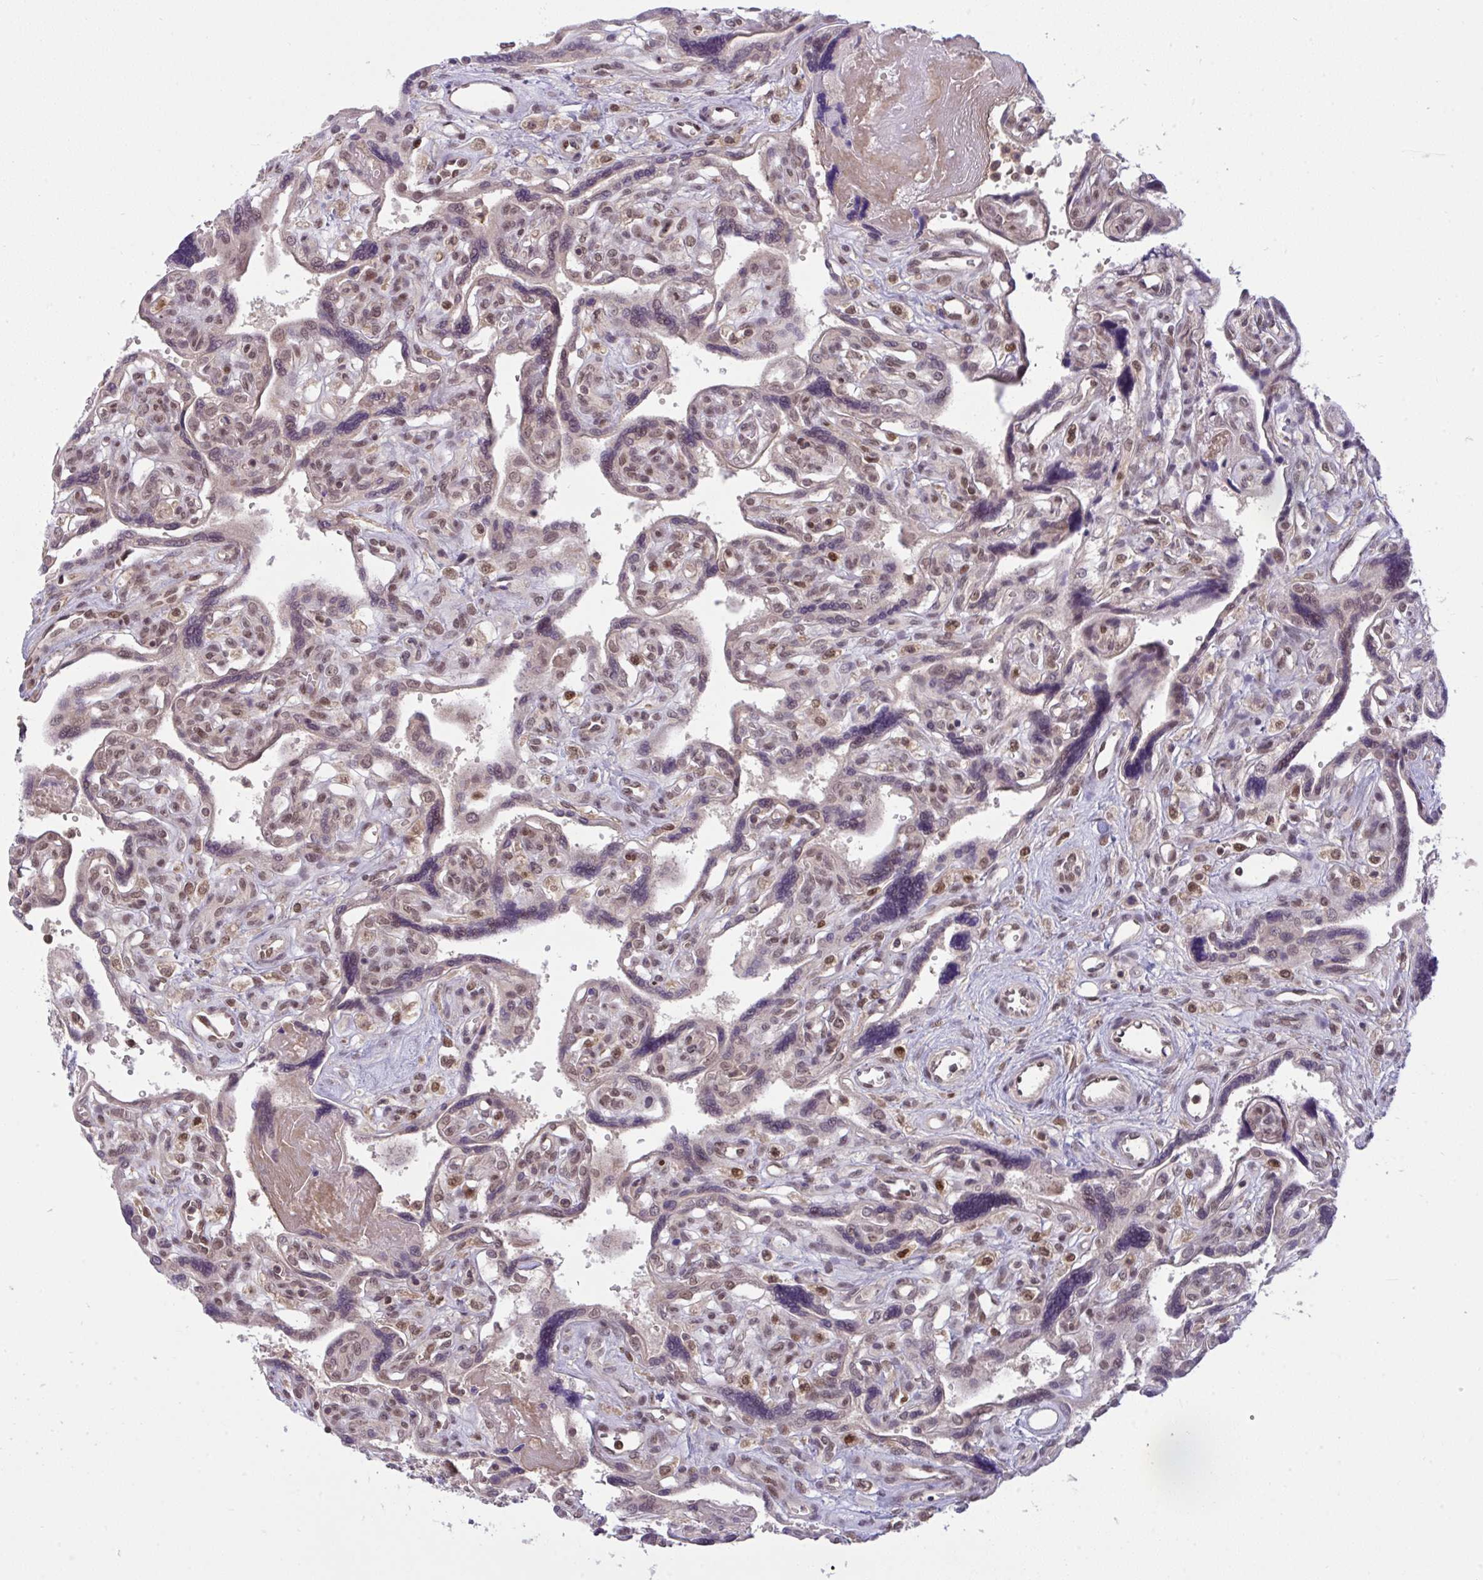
{"staining": {"intensity": "moderate", "quantity": ">75%", "location": "nuclear"}, "tissue": "placenta", "cell_type": "Trophoblastic cells", "image_type": "normal", "snomed": [{"axis": "morphology", "description": "Normal tissue, NOS"}, {"axis": "topography", "description": "Placenta"}], "caption": "The immunohistochemical stain shows moderate nuclear expression in trophoblastic cells of unremarkable placenta. Nuclei are stained in blue.", "gene": "KLF2", "patient": {"sex": "female", "age": 39}}